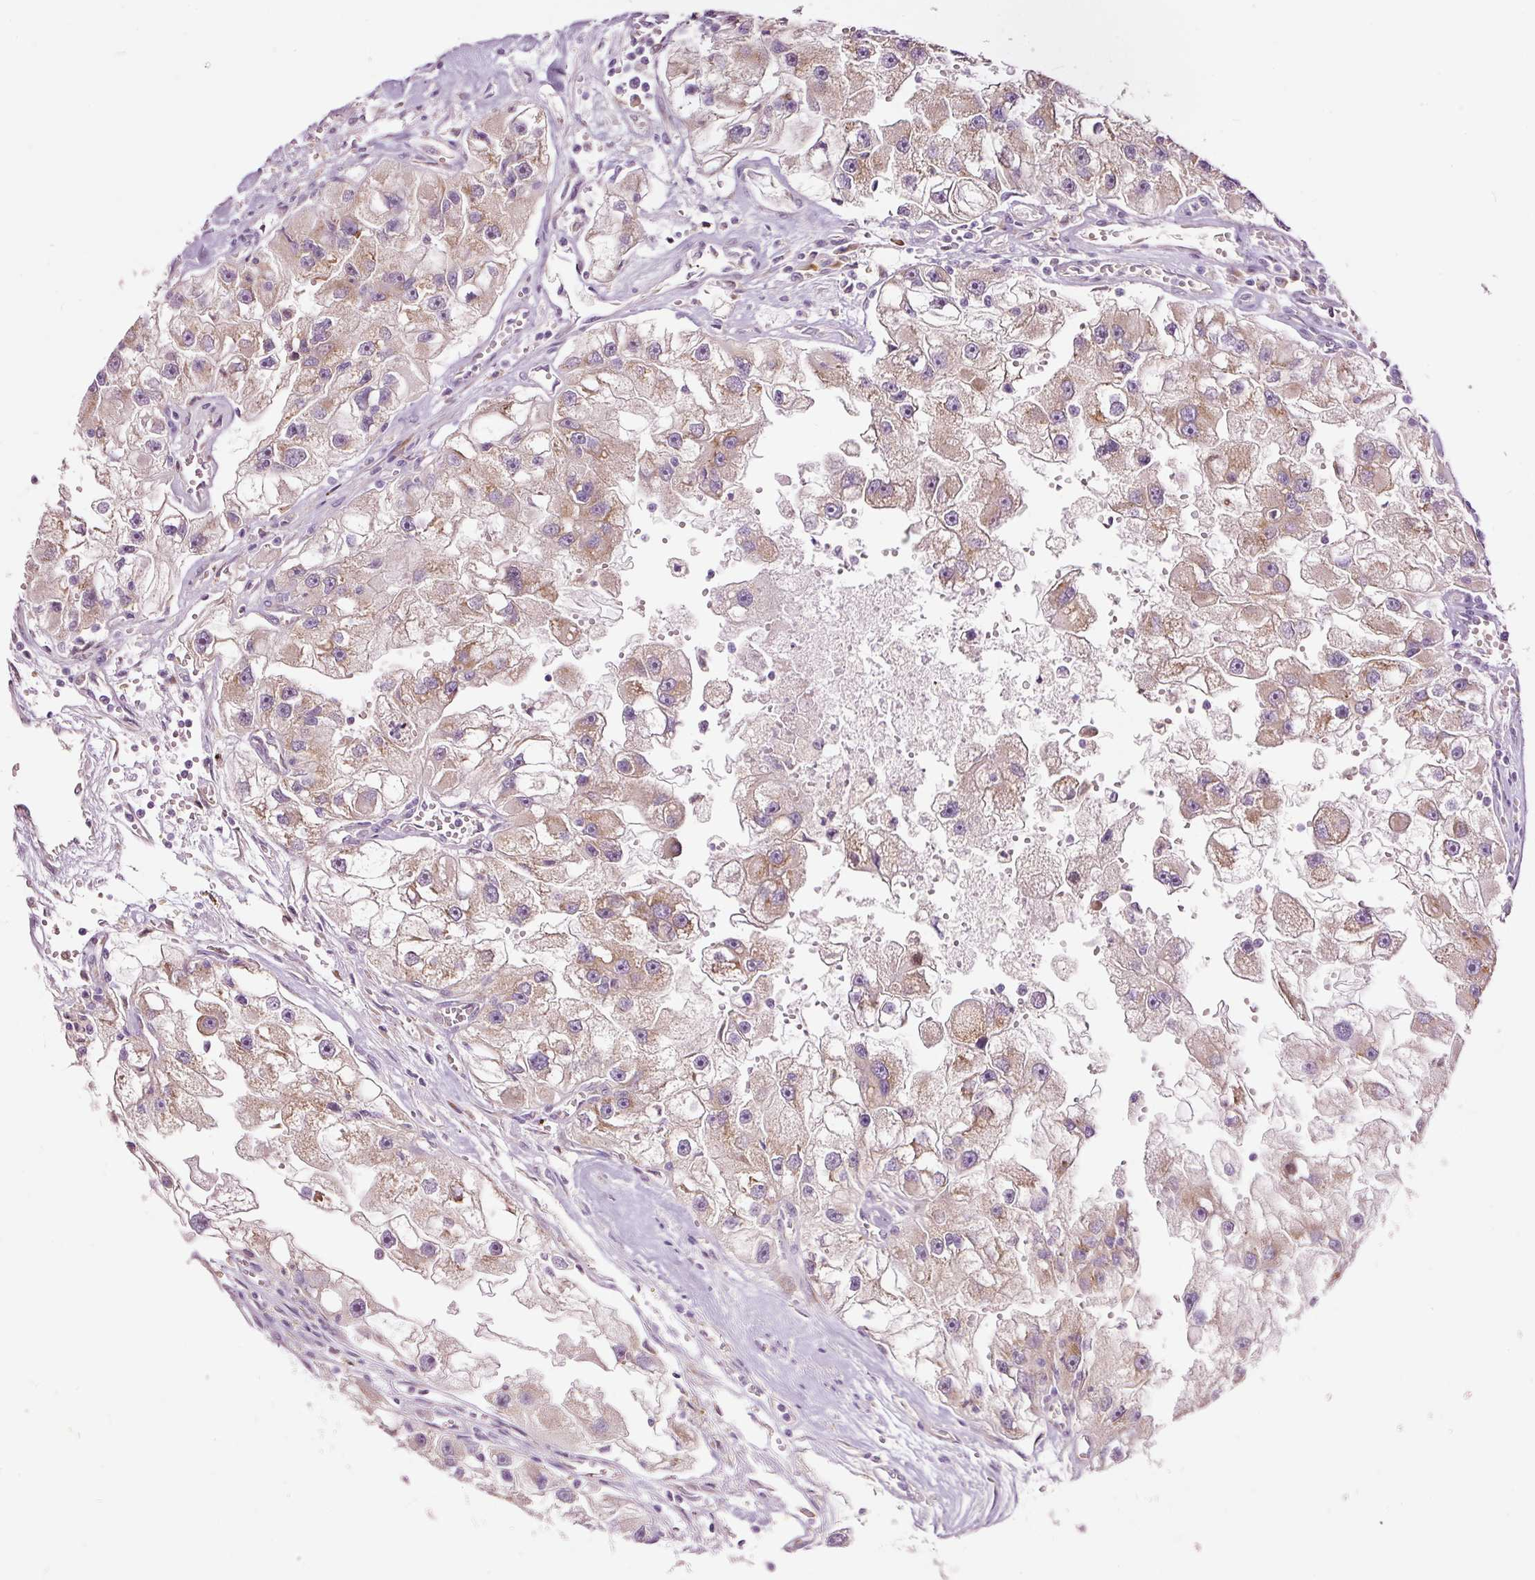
{"staining": {"intensity": "weak", "quantity": "25%-75%", "location": "cytoplasmic/membranous"}, "tissue": "renal cancer", "cell_type": "Tumor cells", "image_type": "cancer", "snomed": [{"axis": "morphology", "description": "Adenocarcinoma, NOS"}, {"axis": "topography", "description": "Kidney"}], "caption": "Renal cancer (adenocarcinoma) stained with IHC reveals weak cytoplasmic/membranous positivity in about 25%-75% of tumor cells. The protein of interest is shown in brown color, while the nuclei are stained blue.", "gene": "RSPO2", "patient": {"sex": "male", "age": 63}}